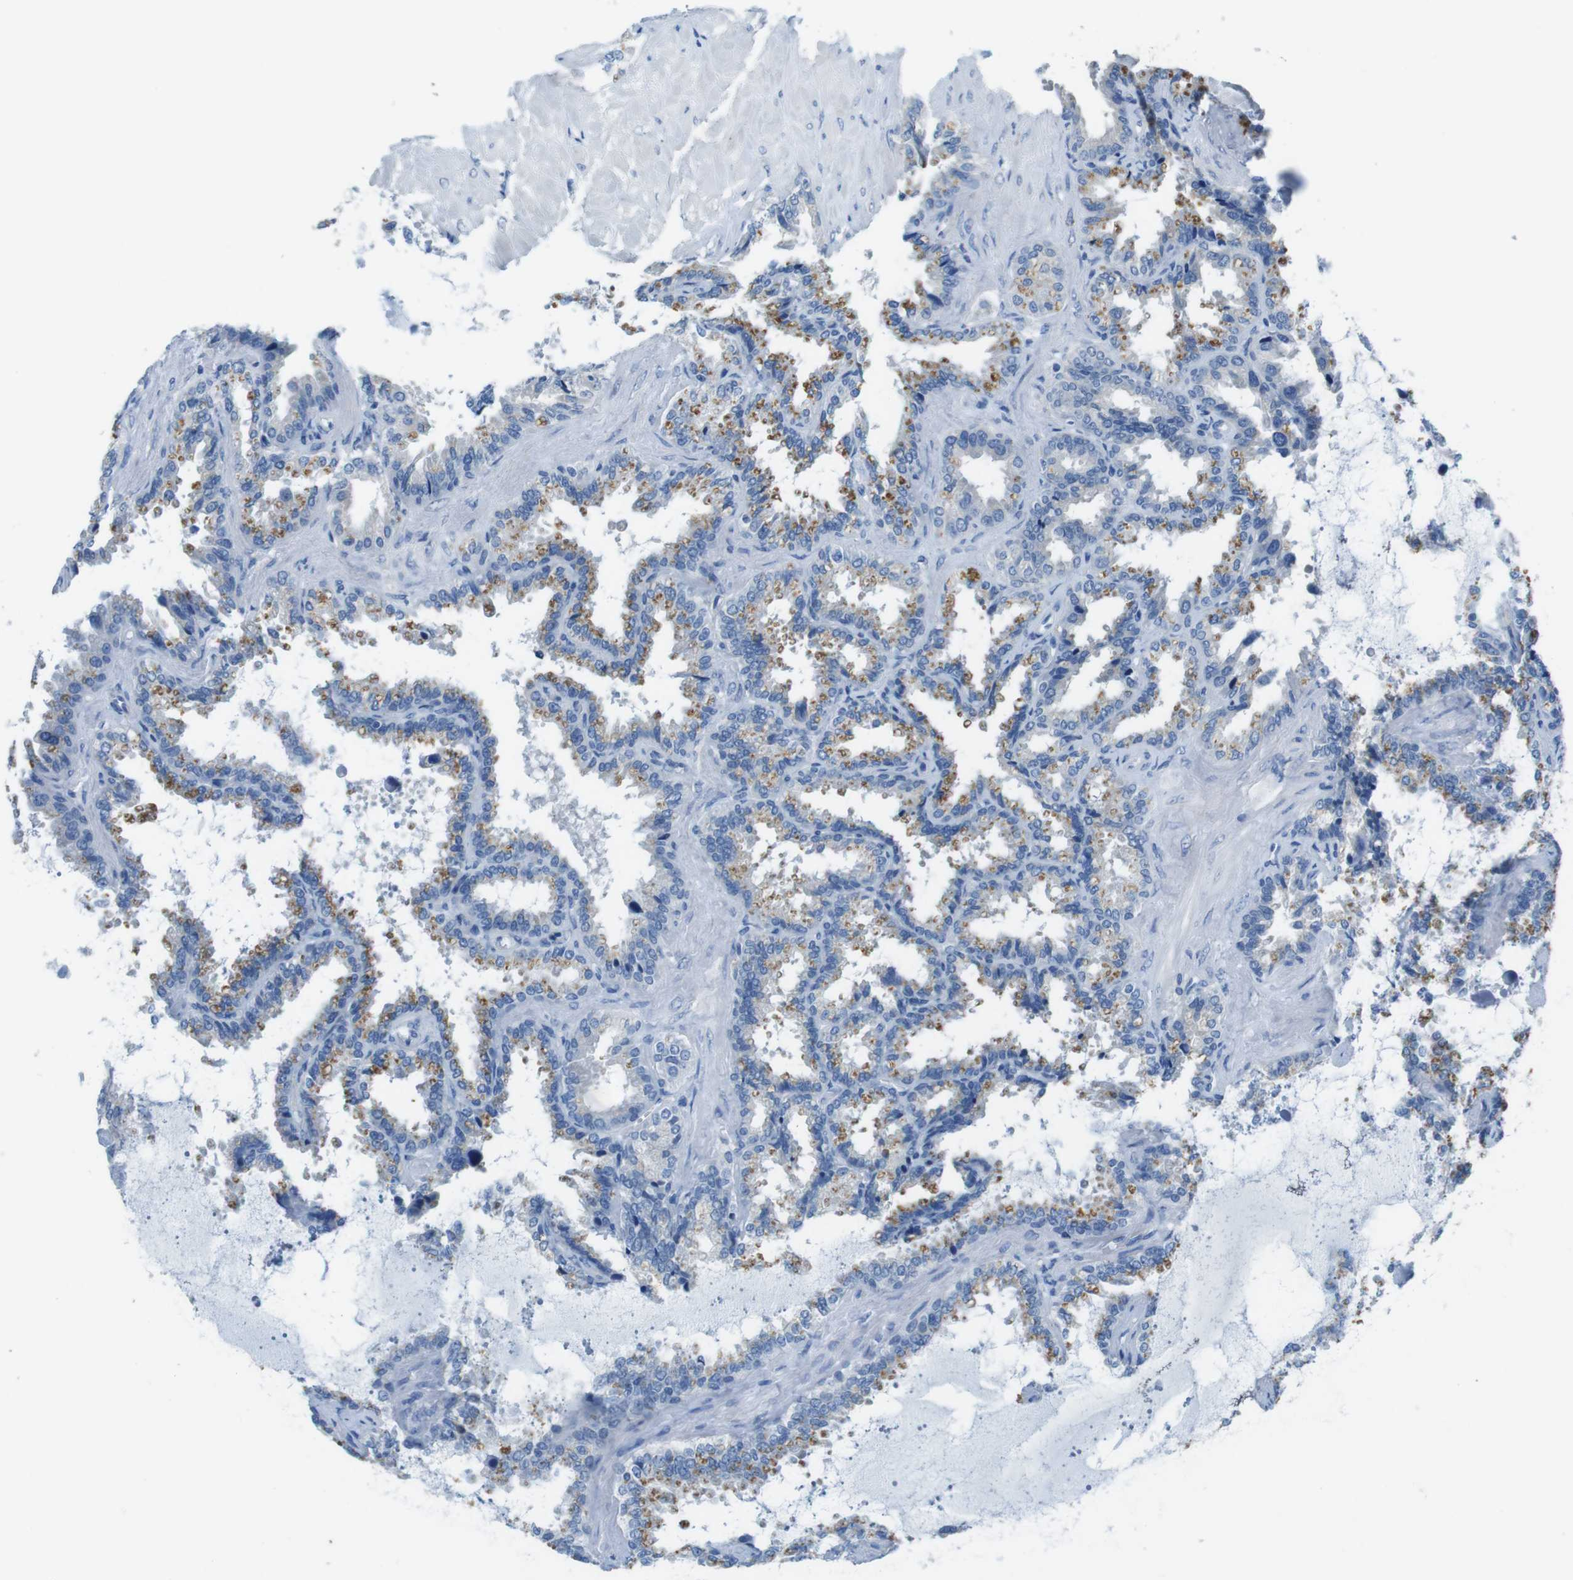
{"staining": {"intensity": "weak", "quantity": "25%-75%", "location": "cytoplasmic/membranous"}, "tissue": "seminal vesicle", "cell_type": "Glandular cells", "image_type": "normal", "snomed": [{"axis": "morphology", "description": "Normal tissue, NOS"}, {"axis": "topography", "description": "Seminal veicle"}], "caption": "Protein expression analysis of unremarkable seminal vesicle shows weak cytoplasmic/membranous expression in about 25%-75% of glandular cells.", "gene": "SLC35A3", "patient": {"sex": "male", "age": 46}}